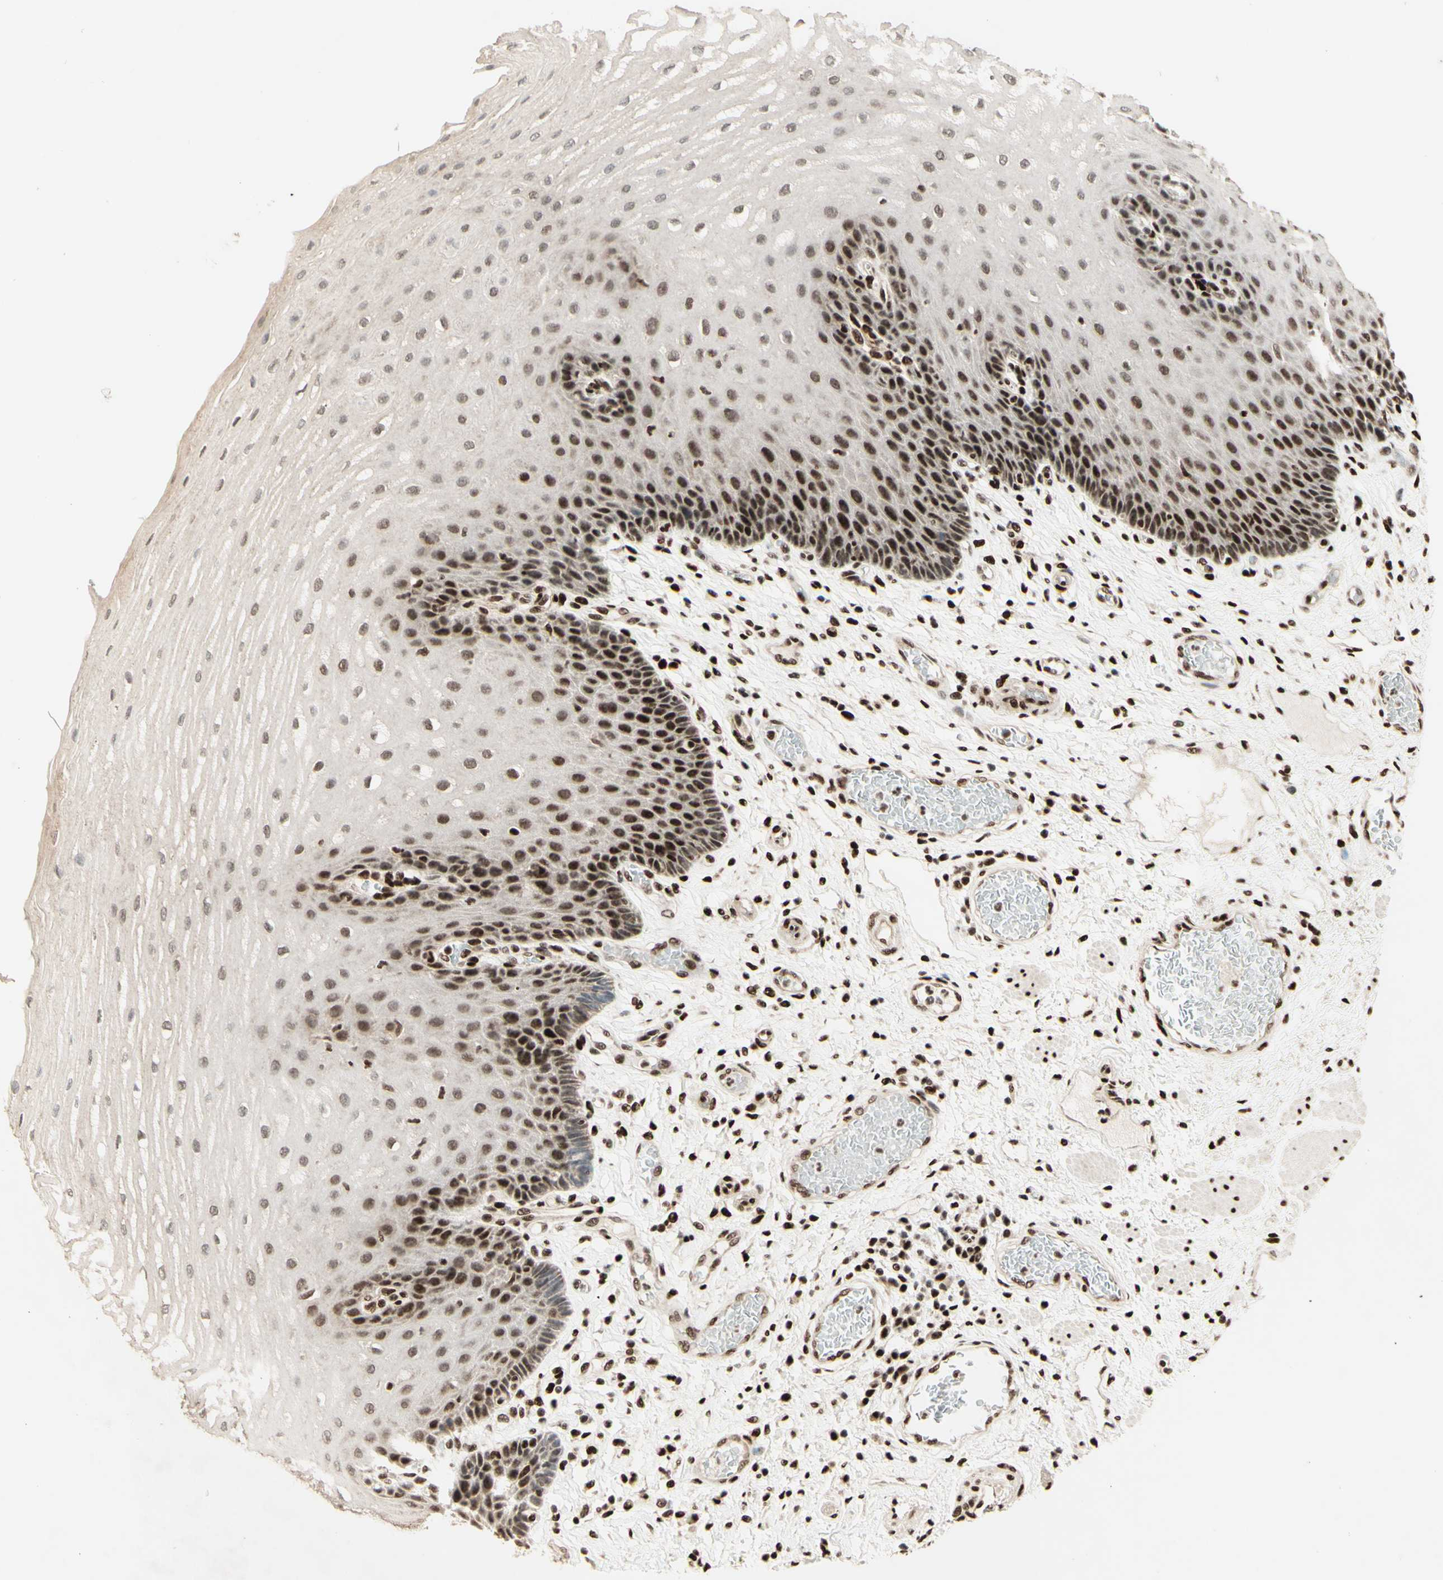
{"staining": {"intensity": "strong", "quantity": "25%-75%", "location": "nuclear"}, "tissue": "esophagus", "cell_type": "Squamous epithelial cells", "image_type": "normal", "snomed": [{"axis": "morphology", "description": "Normal tissue, NOS"}, {"axis": "topography", "description": "Esophagus"}], "caption": "This photomicrograph displays IHC staining of normal human esophagus, with high strong nuclear expression in about 25%-75% of squamous epithelial cells.", "gene": "NR3C1", "patient": {"sex": "male", "age": 54}}